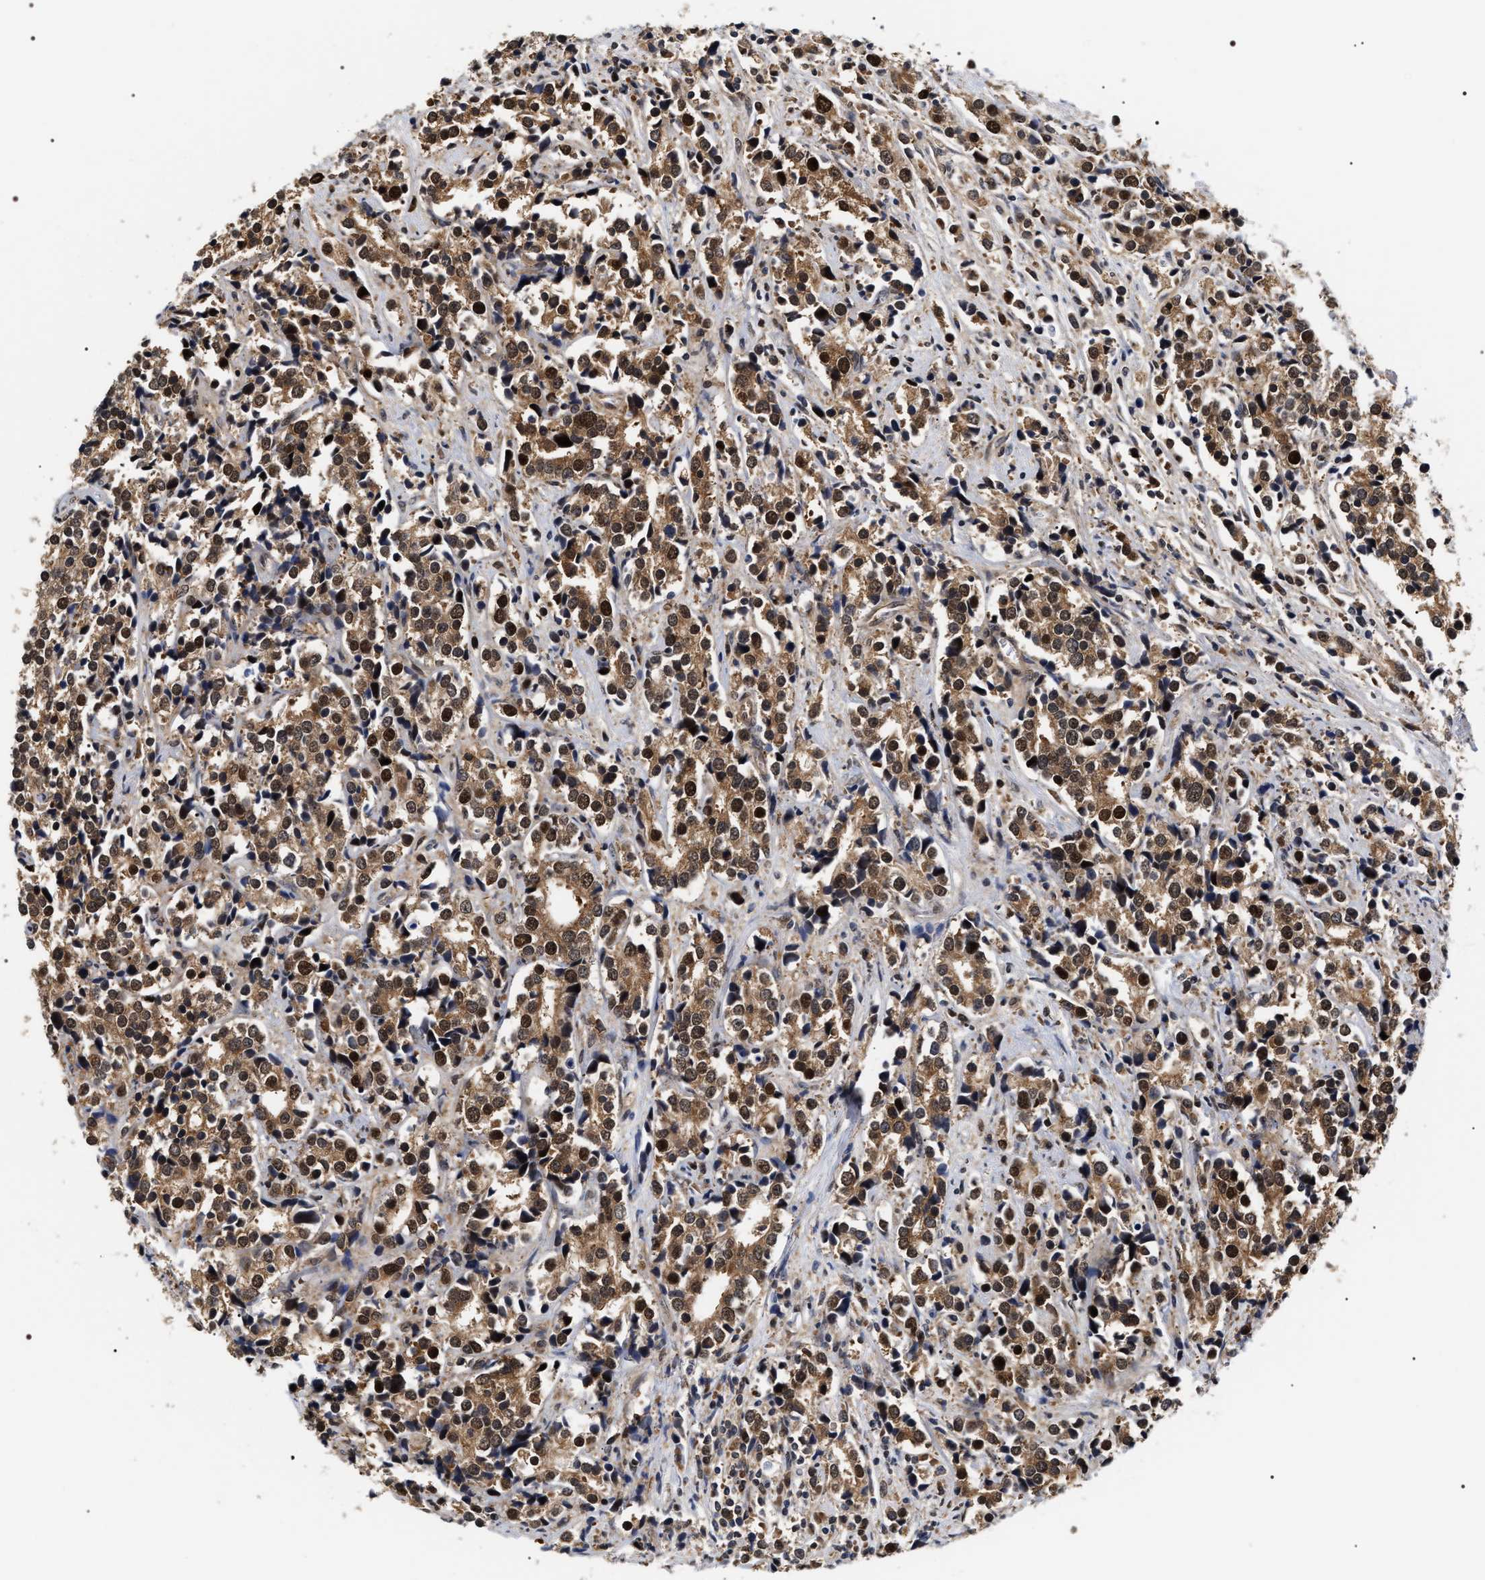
{"staining": {"intensity": "moderate", "quantity": ">75%", "location": "cytoplasmic/membranous,nuclear"}, "tissue": "prostate cancer", "cell_type": "Tumor cells", "image_type": "cancer", "snomed": [{"axis": "morphology", "description": "Adenocarcinoma, High grade"}, {"axis": "topography", "description": "Prostate"}], "caption": "A medium amount of moderate cytoplasmic/membranous and nuclear positivity is appreciated in approximately >75% of tumor cells in adenocarcinoma (high-grade) (prostate) tissue.", "gene": "BAG6", "patient": {"sex": "male", "age": 71}}